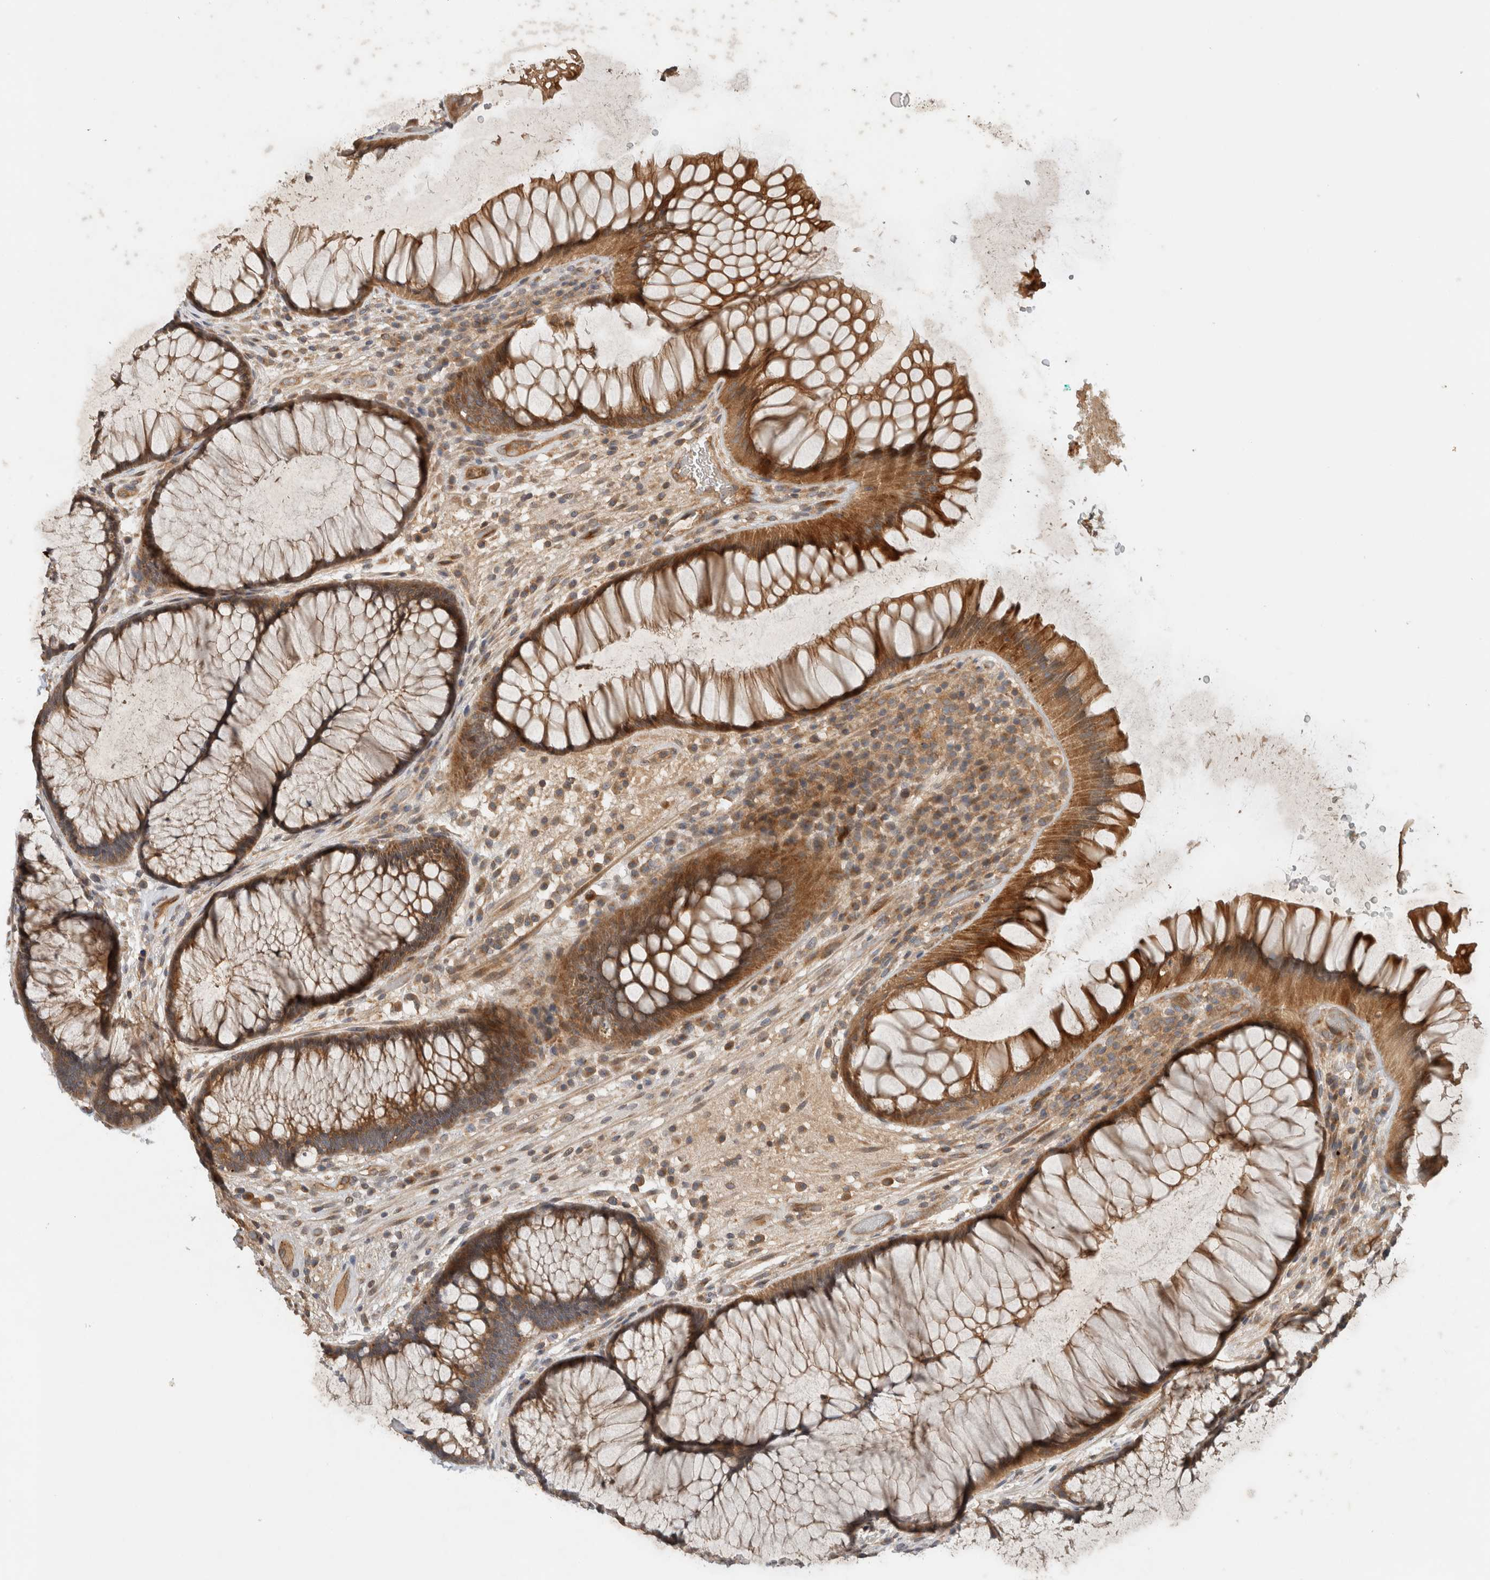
{"staining": {"intensity": "moderate", "quantity": ">75%", "location": "cytoplasmic/membranous"}, "tissue": "rectum", "cell_type": "Glandular cells", "image_type": "normal", "snomed": [{"axis": "morphology", "description": "Normal tissue, NOS"}, {"axis": "topography", "description": "Rectum"}], "caption": "A high-resolution histopathology image shows immunohistochemistry (IHC) staining of benign rectum, which shows moderate cytoplasmic/membranous staining in approximately >75% of glandular cells. (brown staining indicates protein expression, while blue staining denotes nuclei).", "gene": "ARMC9", "patient": {"sex": "male", "age": 51}}